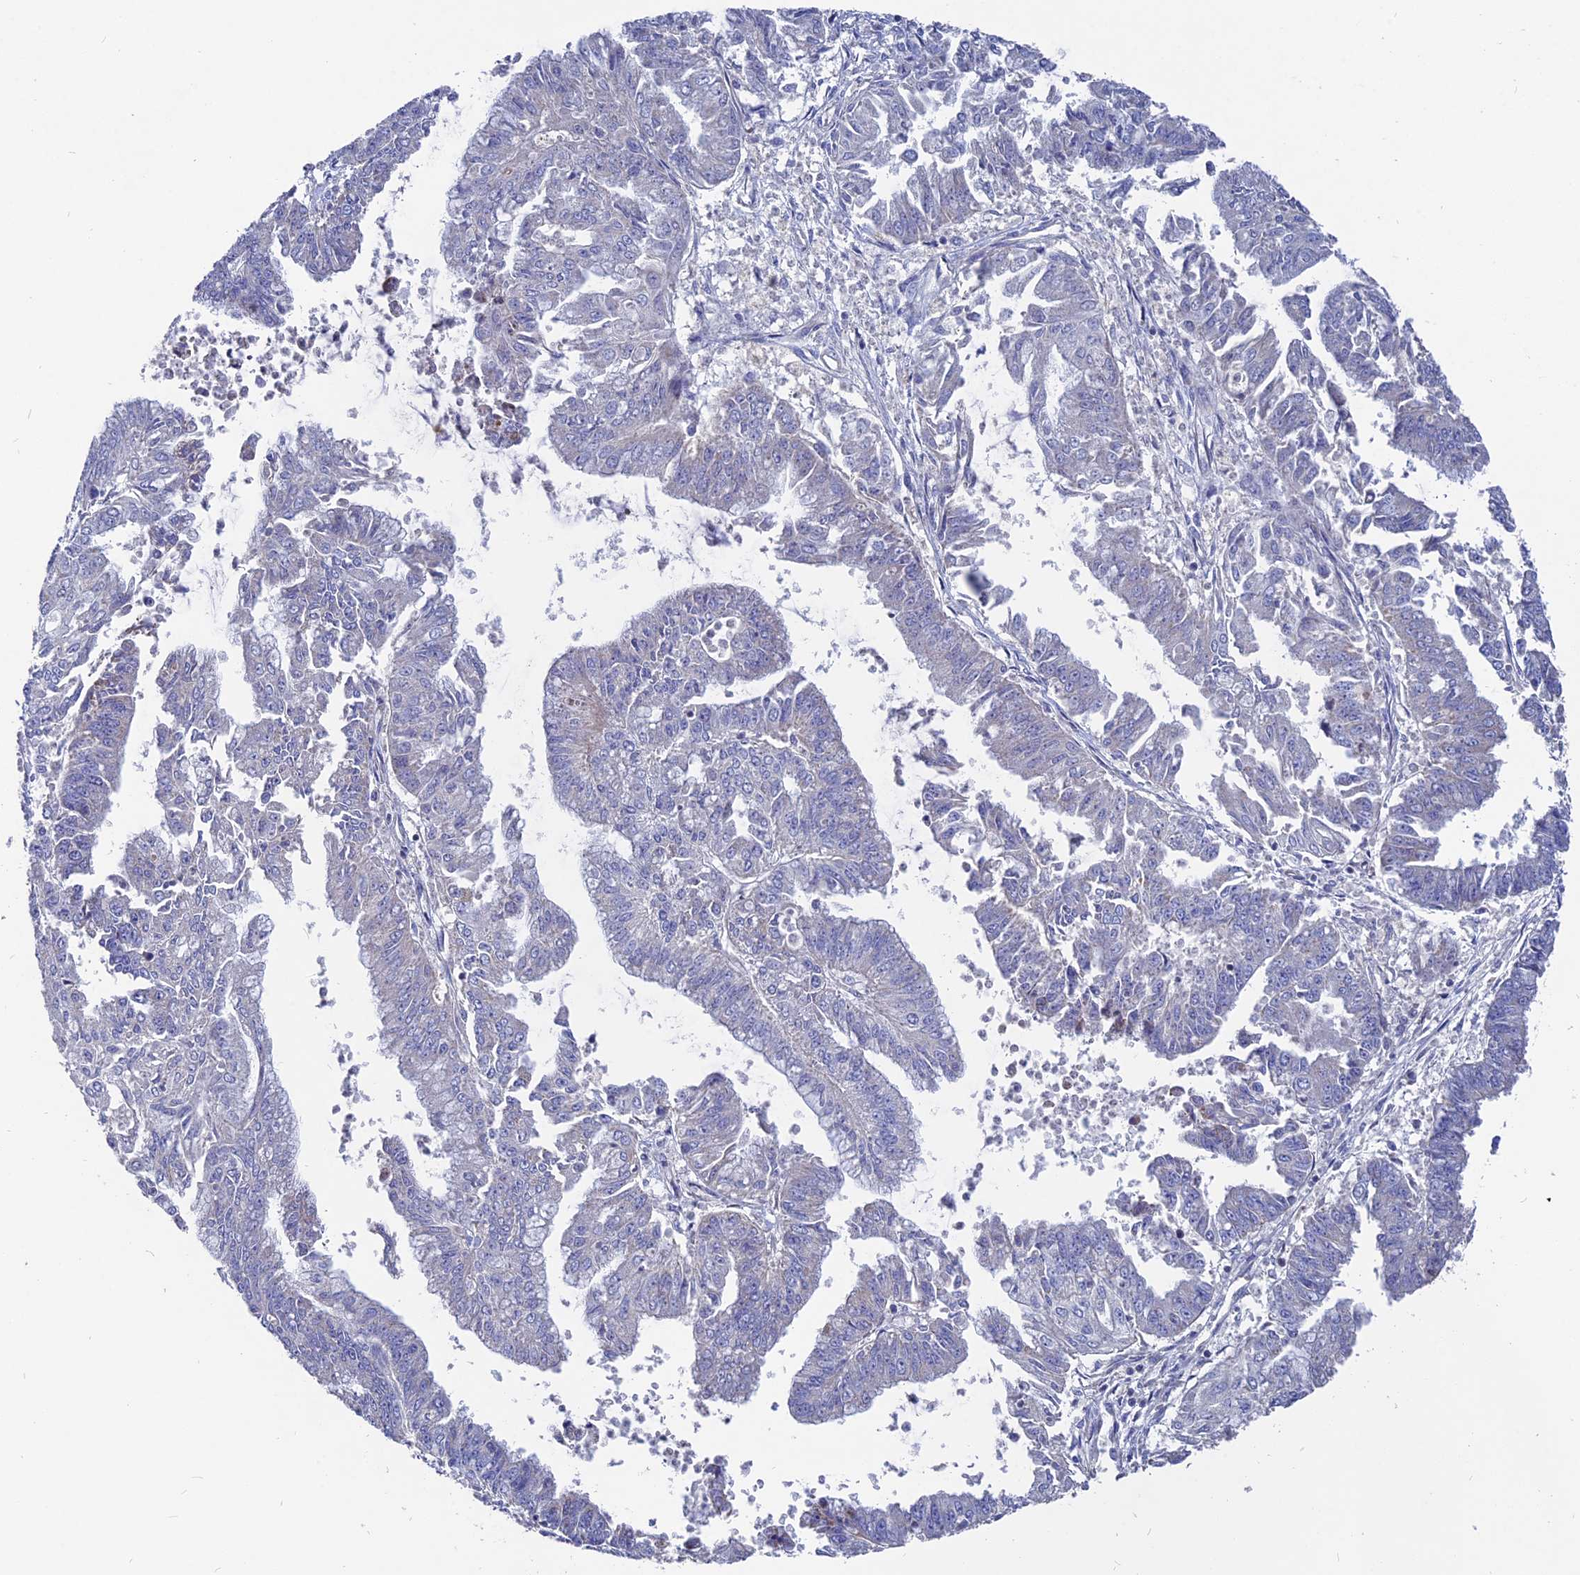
{"staining": {"intensity": "negative", "quantity": "none", "location": "none"}, "tissue": "endometrial cancer", "cell_type": "Tumor cells", "image_type": "cancer", "snomed": [{"axis": "morphology", "description": "Adenocarcinoma, NOS"}, {"axis": "topography", "description": "Endometrium"}], "caption": "This histopathology image is of adenocarcinoma (endometrial) stained with immunohistochemistry to label a protein in brown with the nuclei are counter-stained blue. There is no expression in tumor cells.", "gene": "TGFA", "patient": {"sex": "female", "age": 73}}